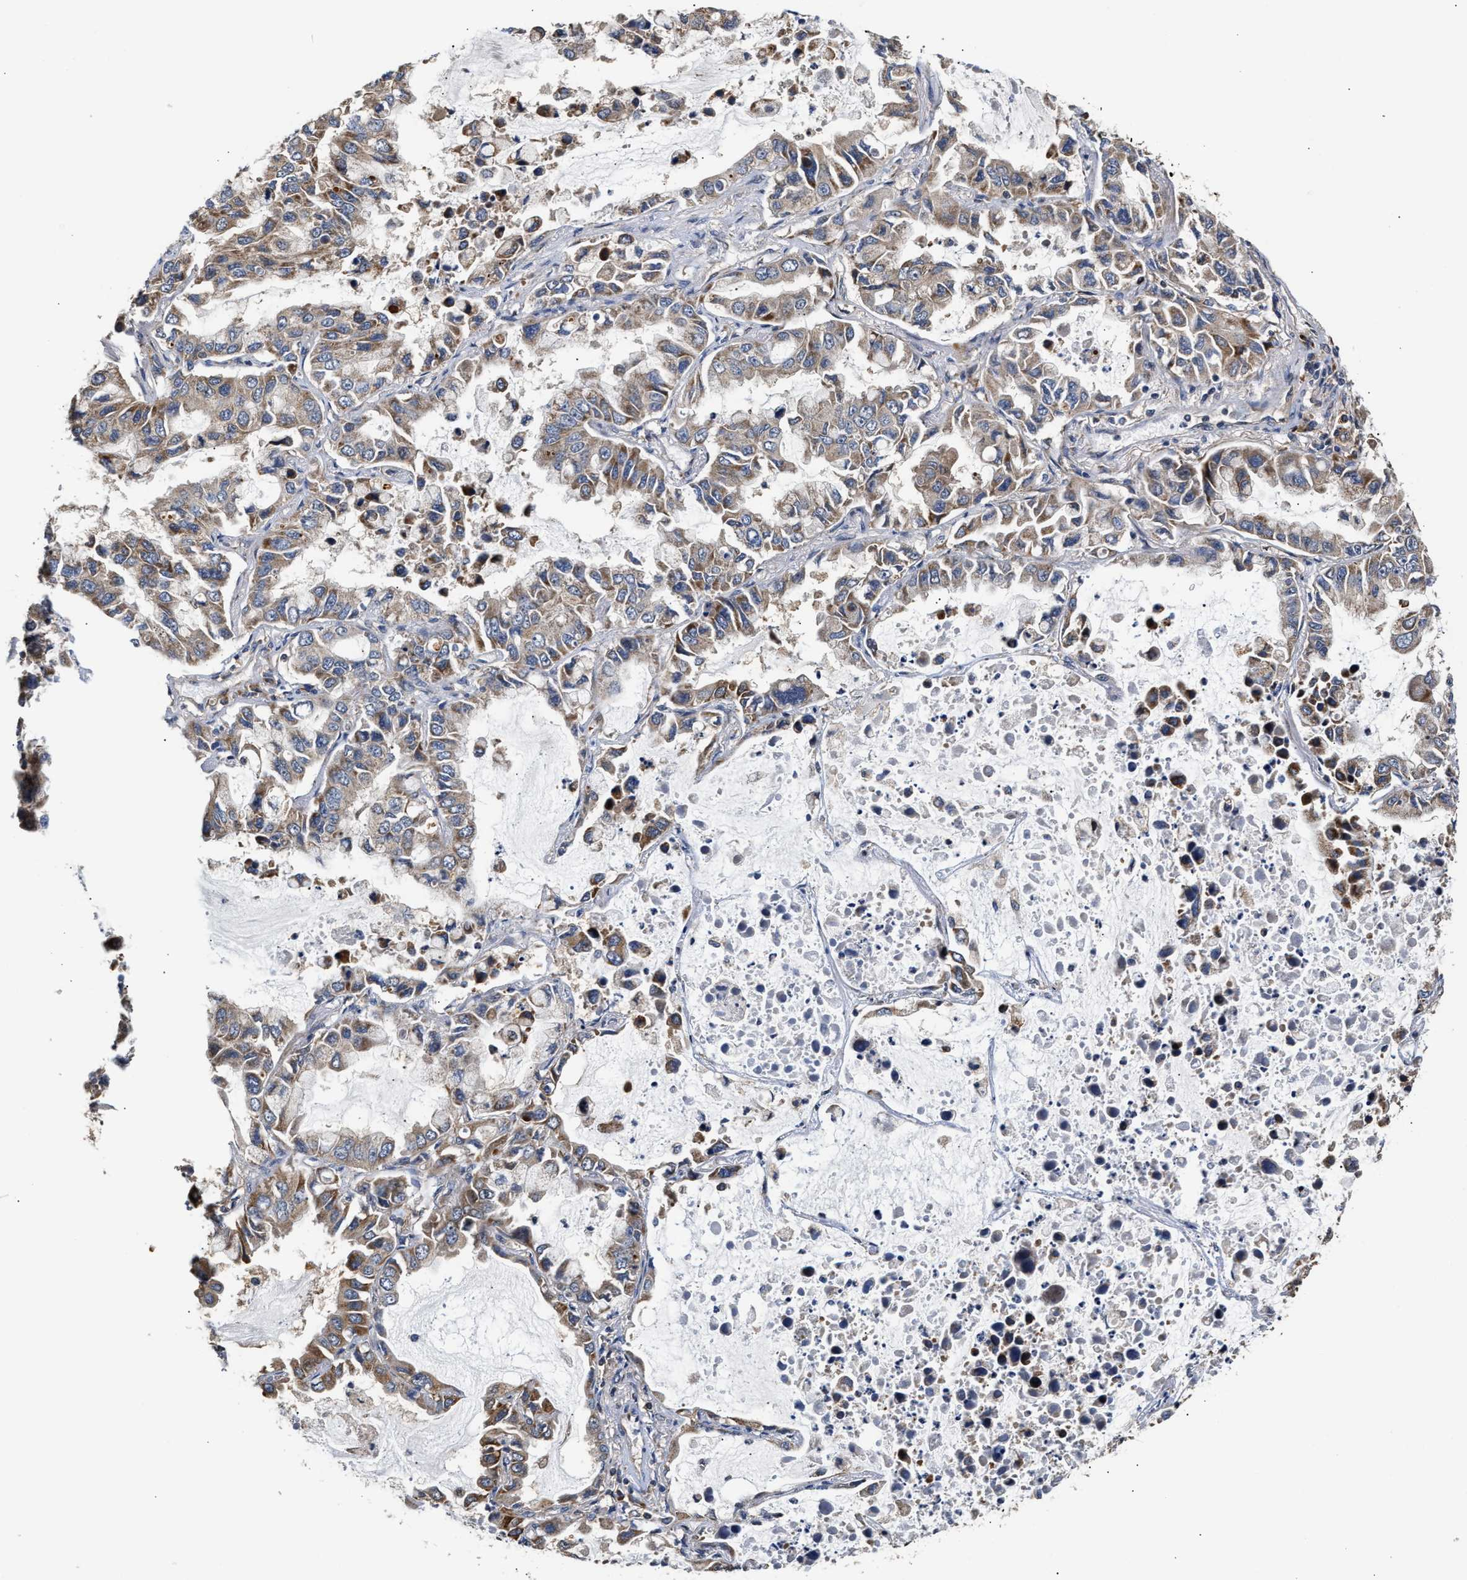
{"staining": {"intensity": "moderate", "quantity": ">75%", "location": "cytoplasmic/membranous"}, "tissue": "lung cancer", "cell_type": "Tumor cells", "image_type": "cancer", "snomed": [{"axis": "morphology", "description": "Adenocarcinoma, NOS"}, {"axis": "topography", "description": "Lung"}], "caption": "Immunohistochemical staining of human adenocarcinoma (lung) displays medium levels of moderate cytoplasmic/membranous protein positivity in approximately >75% of tumor cells.", "gene": "CLIP2", "patient": {"sex": "male", "age": 64}}